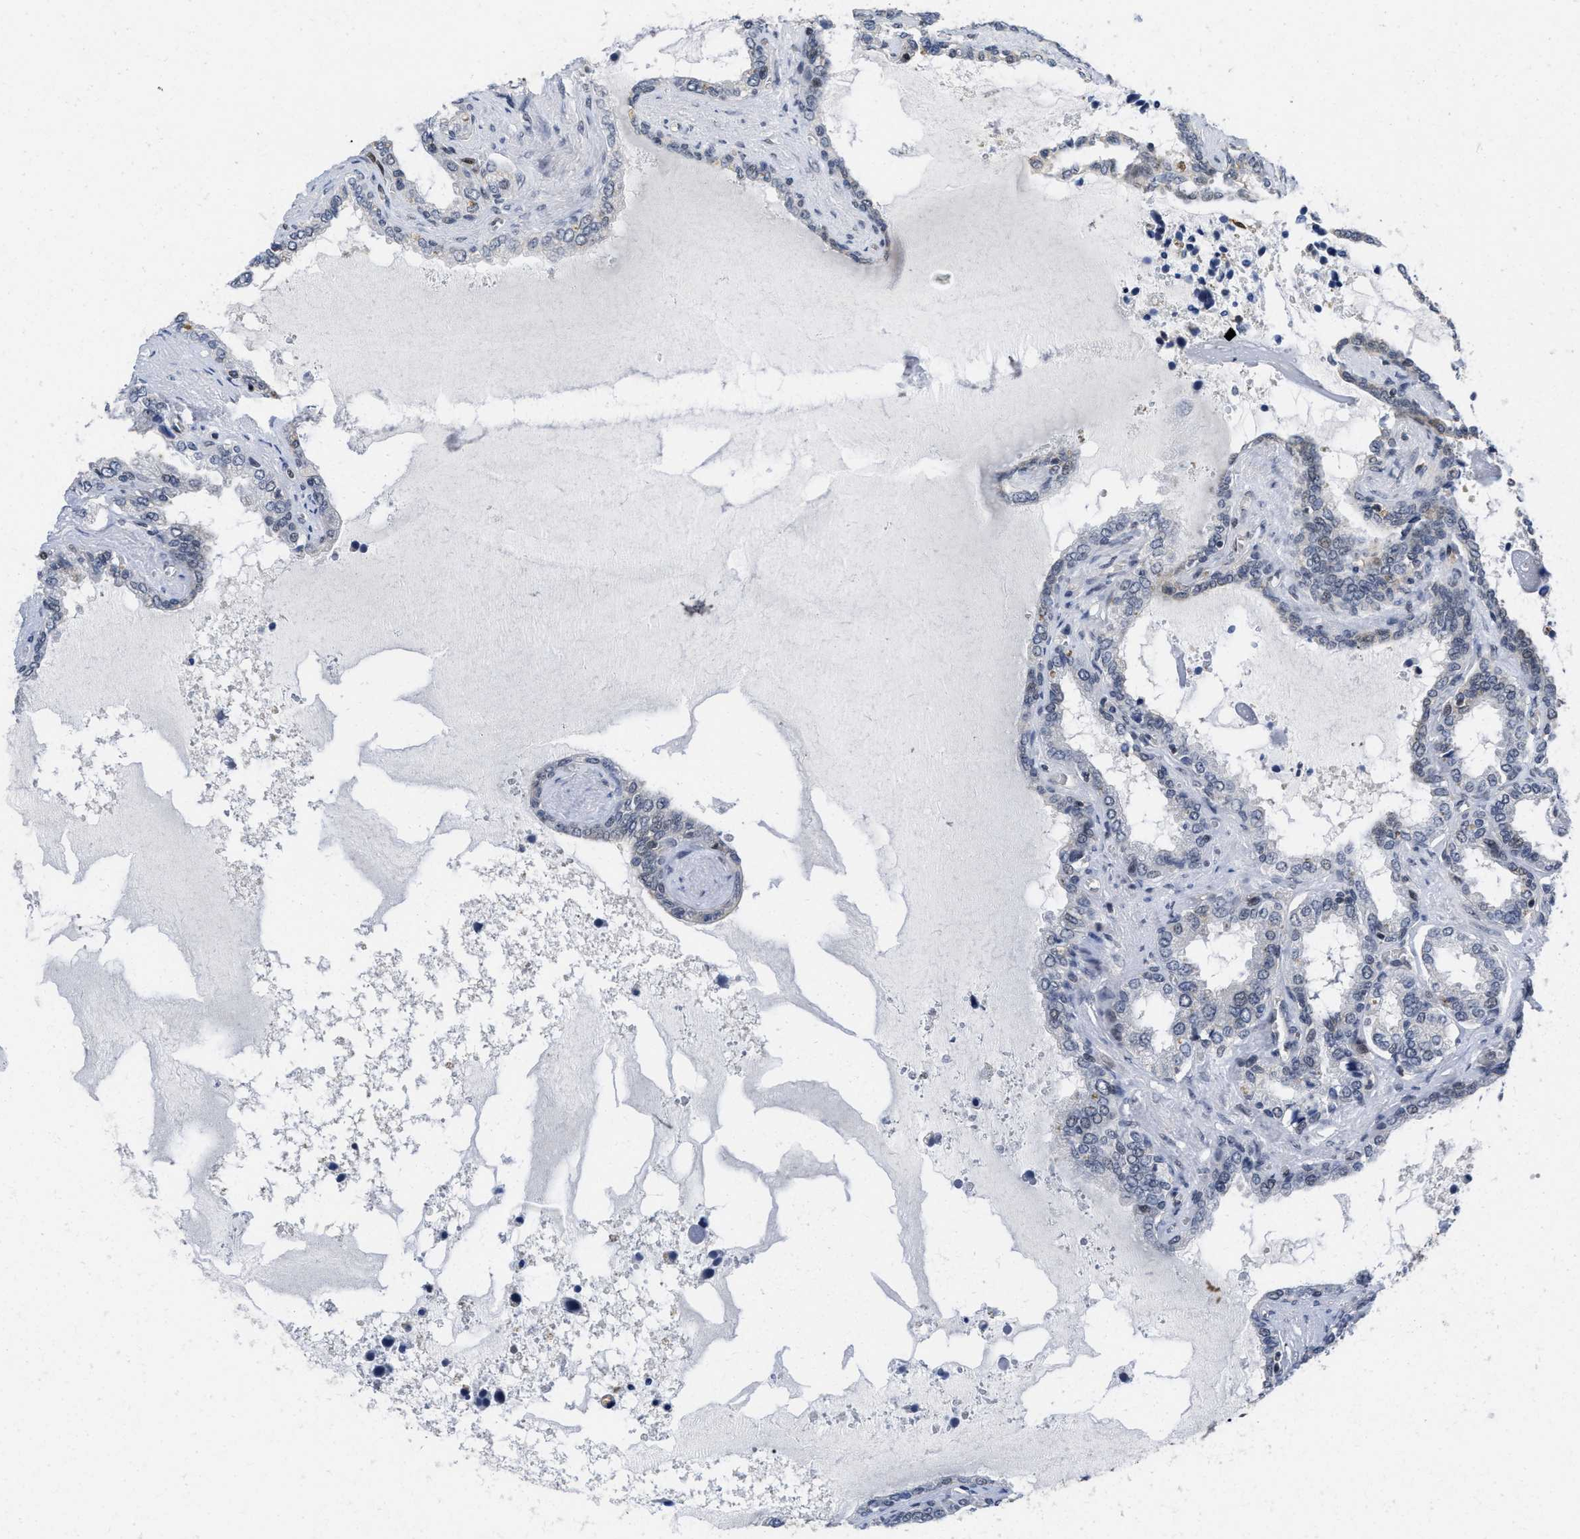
{"staining": {"intensity": "moderate", "quantity": "<25%", "location": "cytoplasmic/membranous,nuclear"}, "tissue": "seminal vesicle", "cell_type": "Glandular cells", "image_type": "normal", "snomed": [{"axis": "morphology", "description": "Normal tissue, NOS"}, {"axis": "topography", "description": "Seminal veicle"}], "caption": "DAB (3,3'-diaminobenzidine) immunohistochemical staining of unremarkable seminal vesicle displays moderate cytoplasmic/membranous,nuclear protein expression in about <25% of glandular cells. (DAB (3,3'-diaminobenzidine) = brown stain, brightfield microscopy at high magnification).", "gene": "HIF1A", "patient": {"sex": "male", "age": 46}}